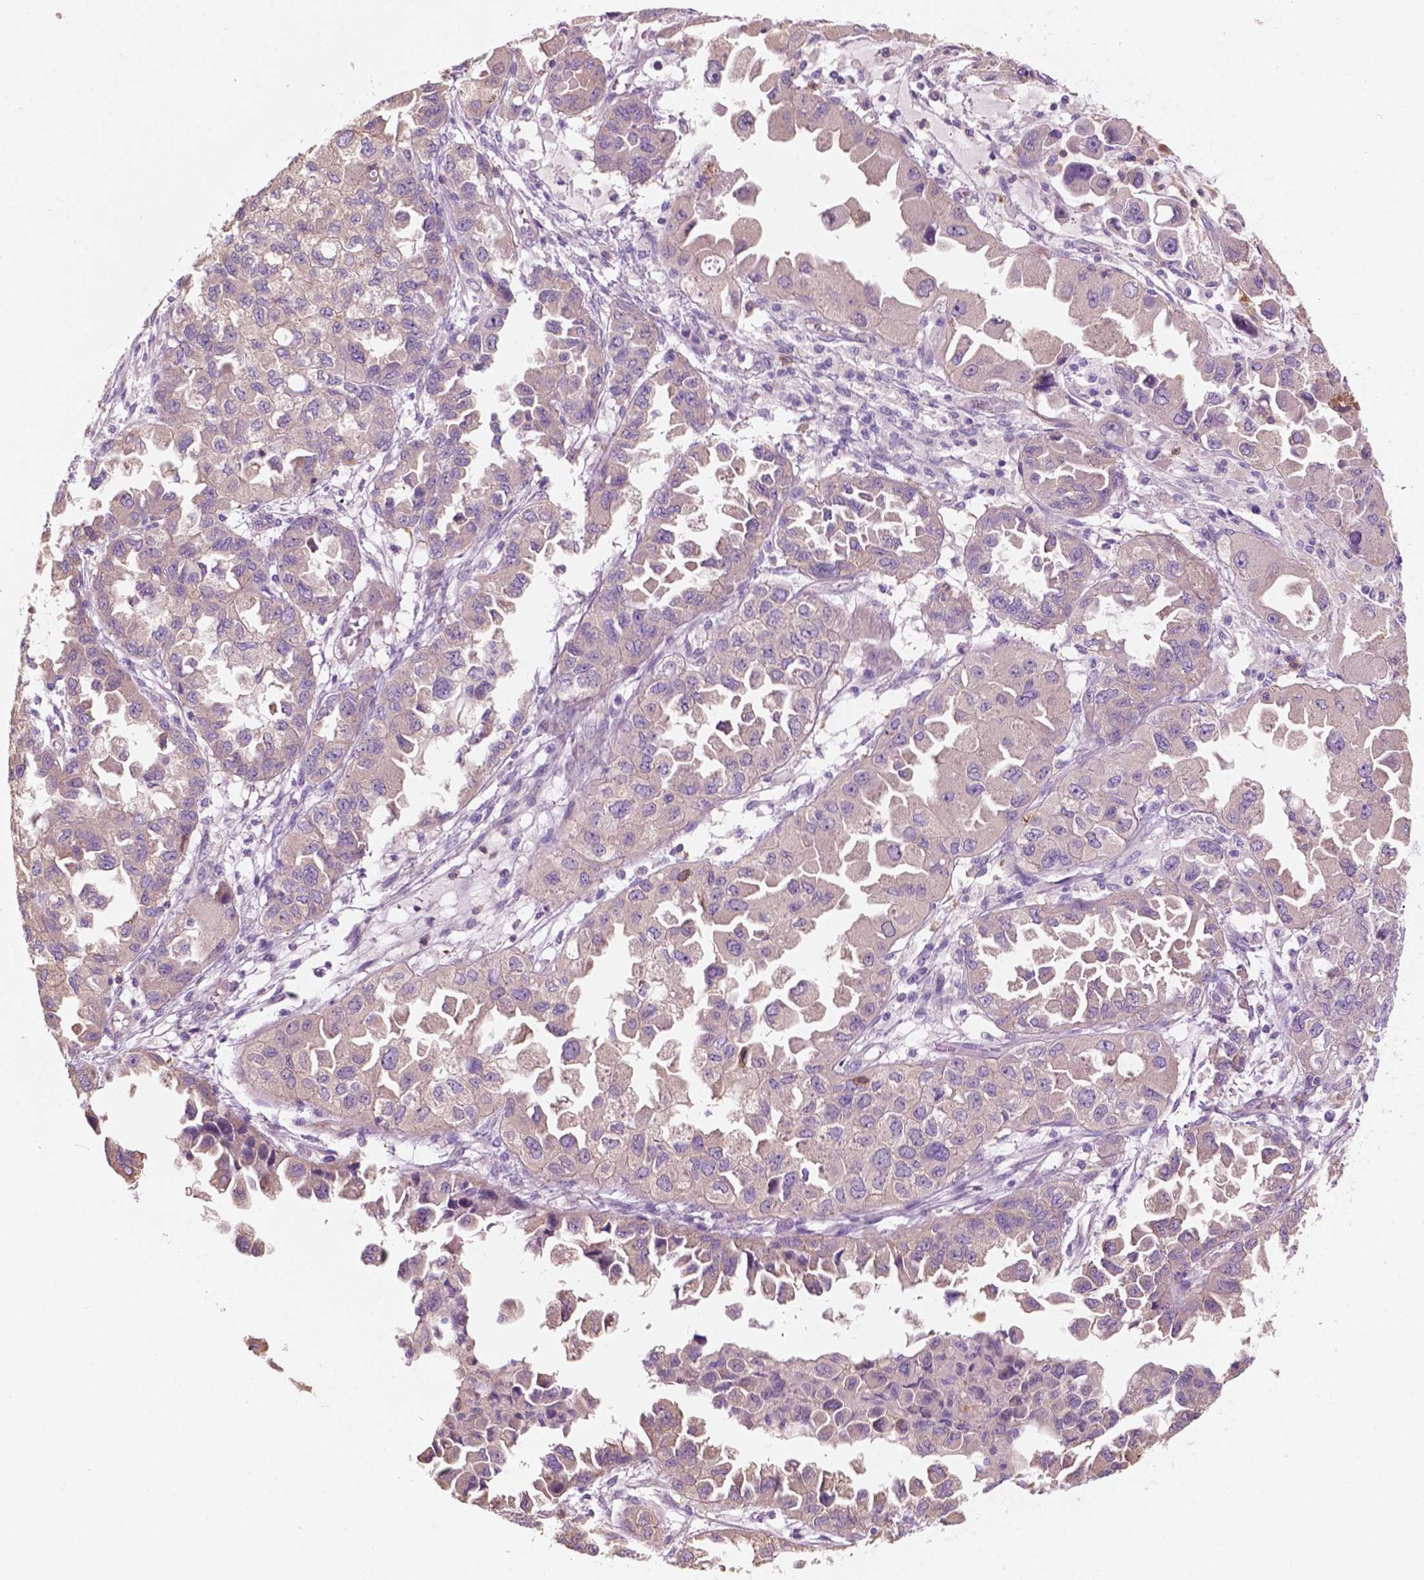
{"staining": {"intensity": "weak", "quantity": "<25%", "location": "cytoplasmic/membranous"}, "tissue": "ovarian cancer", "cell_type": "Tumor cells", "image_type": "cancer", "snomed": [{"axis": "morphology", "description": "Cystadenocarcinoma, serous, NOS"}, {"axis": "topography", "description": "Ovary"}], "caption": "Photomicrograph shows no protein staining in tumor cells of ovarian serous cystadenocarcinoma tissue.", "gene": "SEMA4A", "patient": {"sex": "female", "age": 84}}